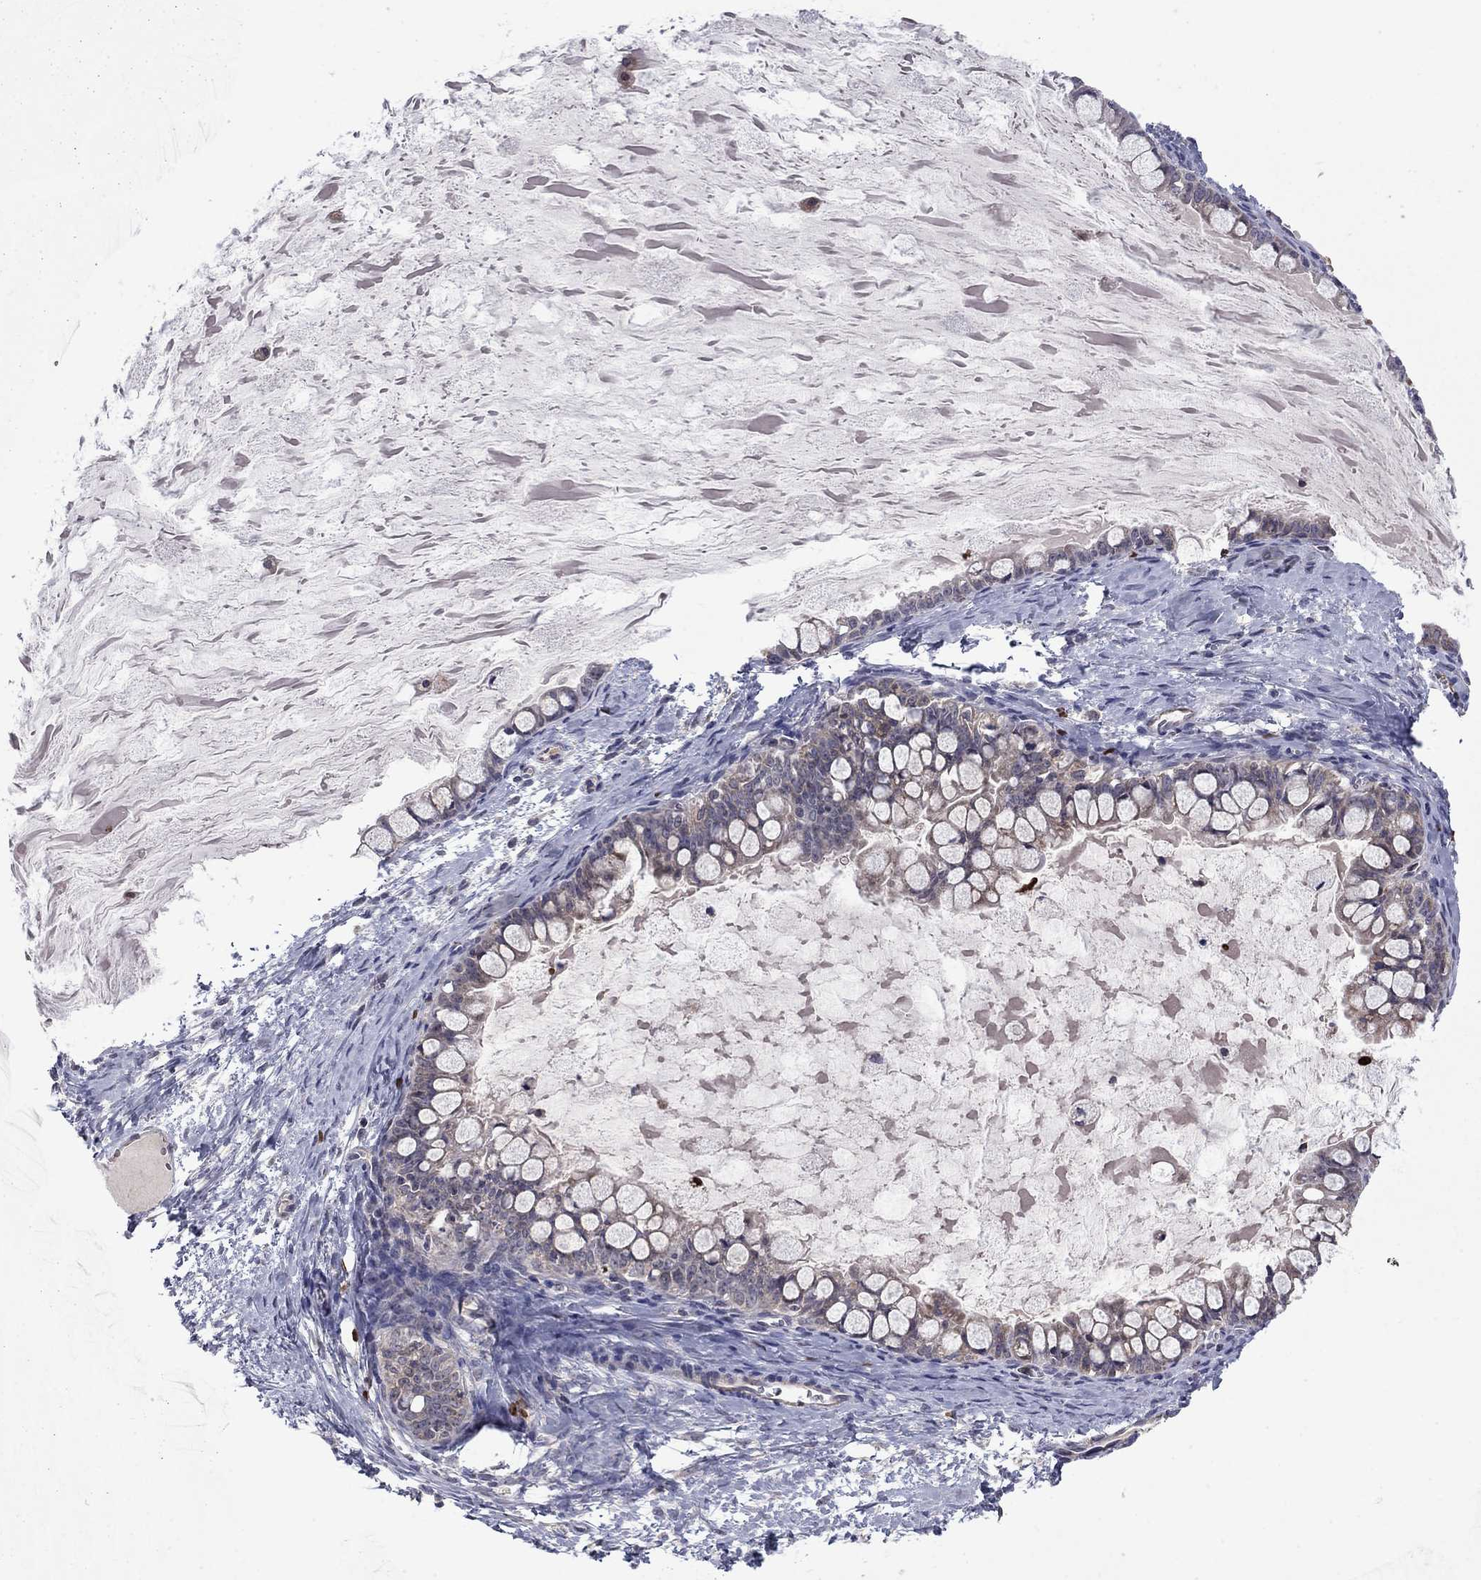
{"staining": {"intensity": "negative", "quantity": "none", "location": "none"}, "tissue": "ovarian cancer", "cell_type": "Tumor cells", "image_type": "cancer", "snomed": [{"axis": "morphology", "description": "Cystadenocarcinoma, mucinous, NOS"}, {"axis": "topography", "description": "Ovary"}], "caption": "High power microscopy image of an immunohistochemistry image of ovarian cancer, revealing no significant staining in tumor cells. Brightfield microscopy of immunohistochemistry (IHC) stained with DAB (brown) and hematoxylin (blue), captured at high magnification.", "gene": "DOP1B", "patient": {"sex": "female", "age": 63}}